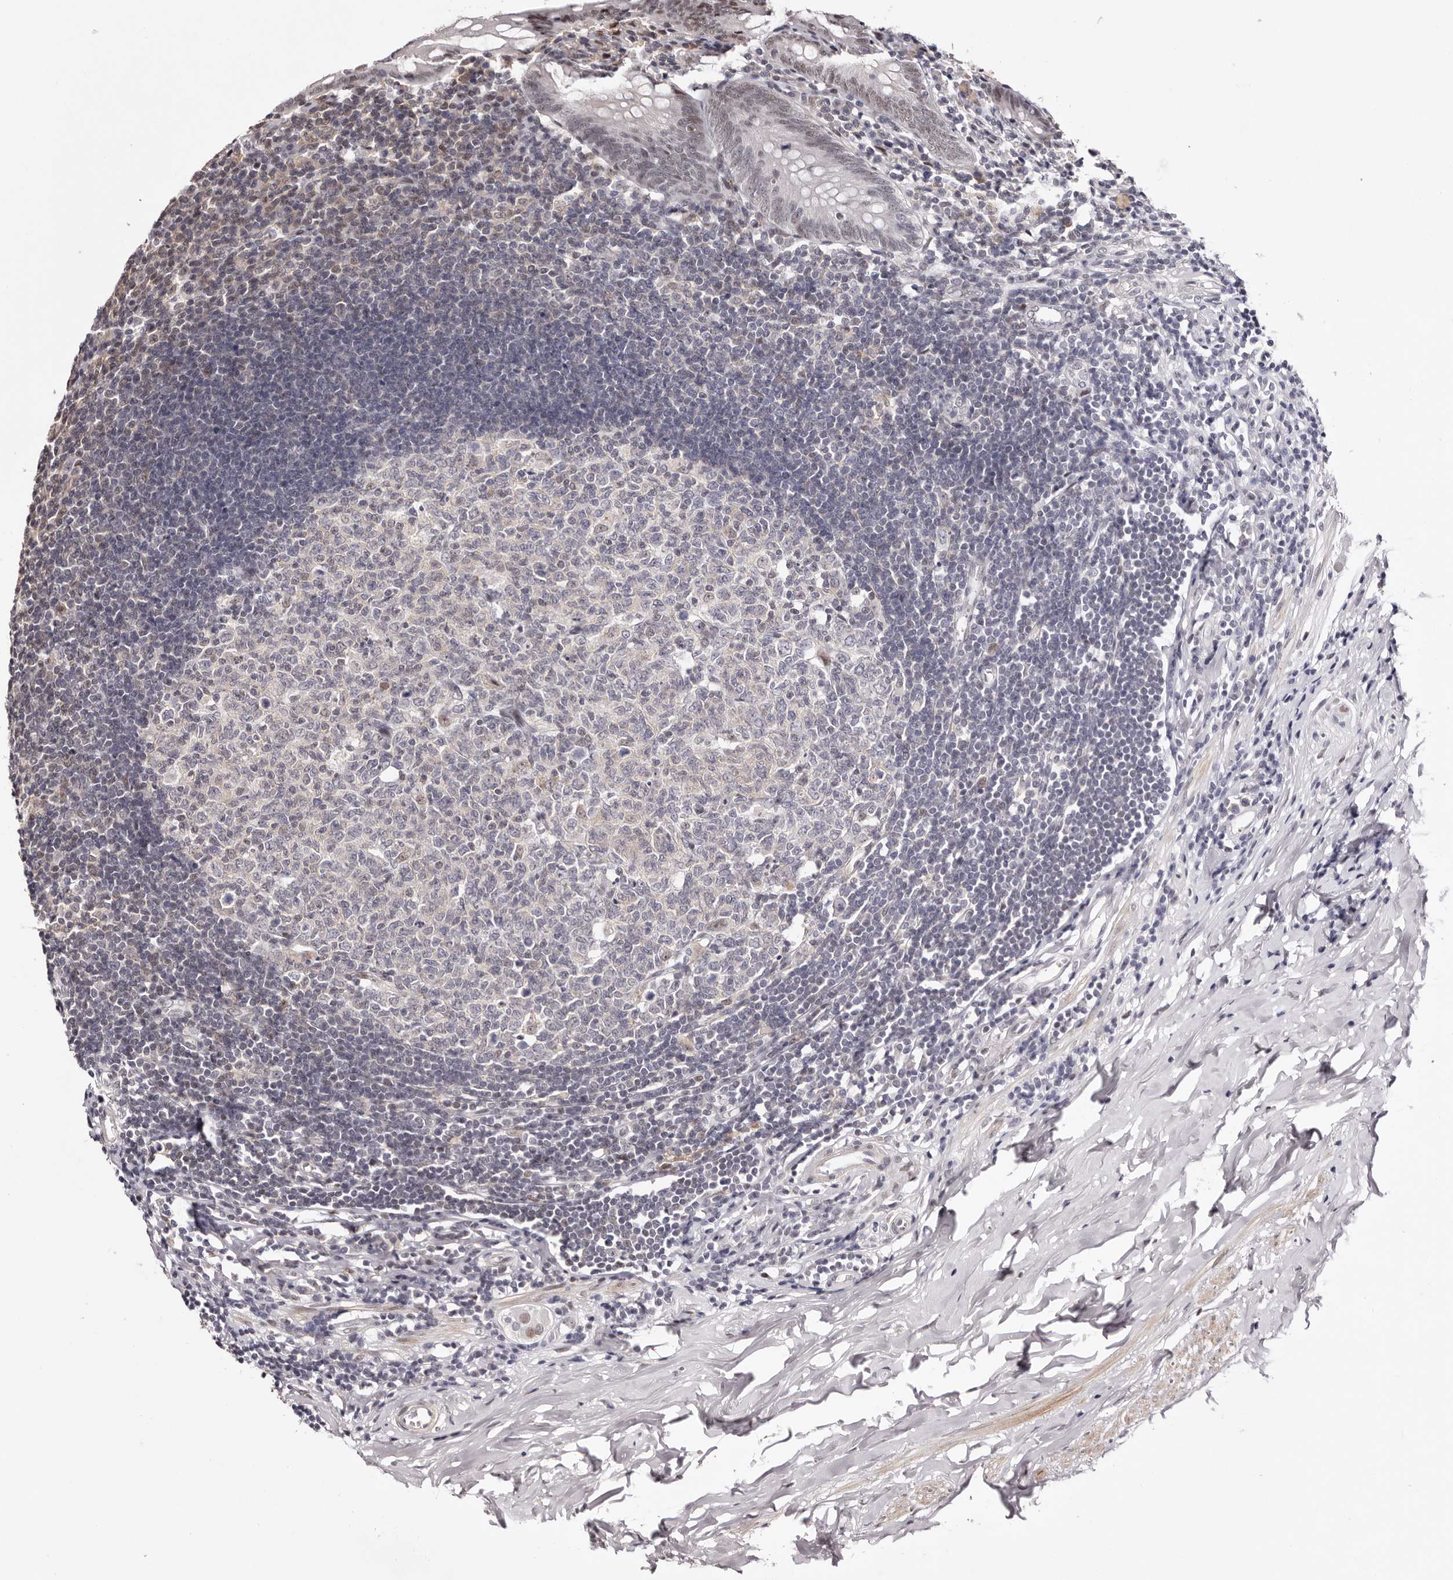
{"staining": {"intensity": "weak", "quantity": "25%-75%", "location": "nuclear"}, "tissue": "appendix", "cell_type": "Glandular cells", "image_type": "normal", "snomed": [{"axis": "morphology", "description": "Normal tissue, NOS"}, {"axis": "topography", "description": "Appendix"}], "caption": "Glandular cells demonstrate low levels of weak nuclear expression in about 25%-75% of cells in unremarkable human appendix.", "gene": "FBXO5", "patient": {"sex": "female", "age": 54}}